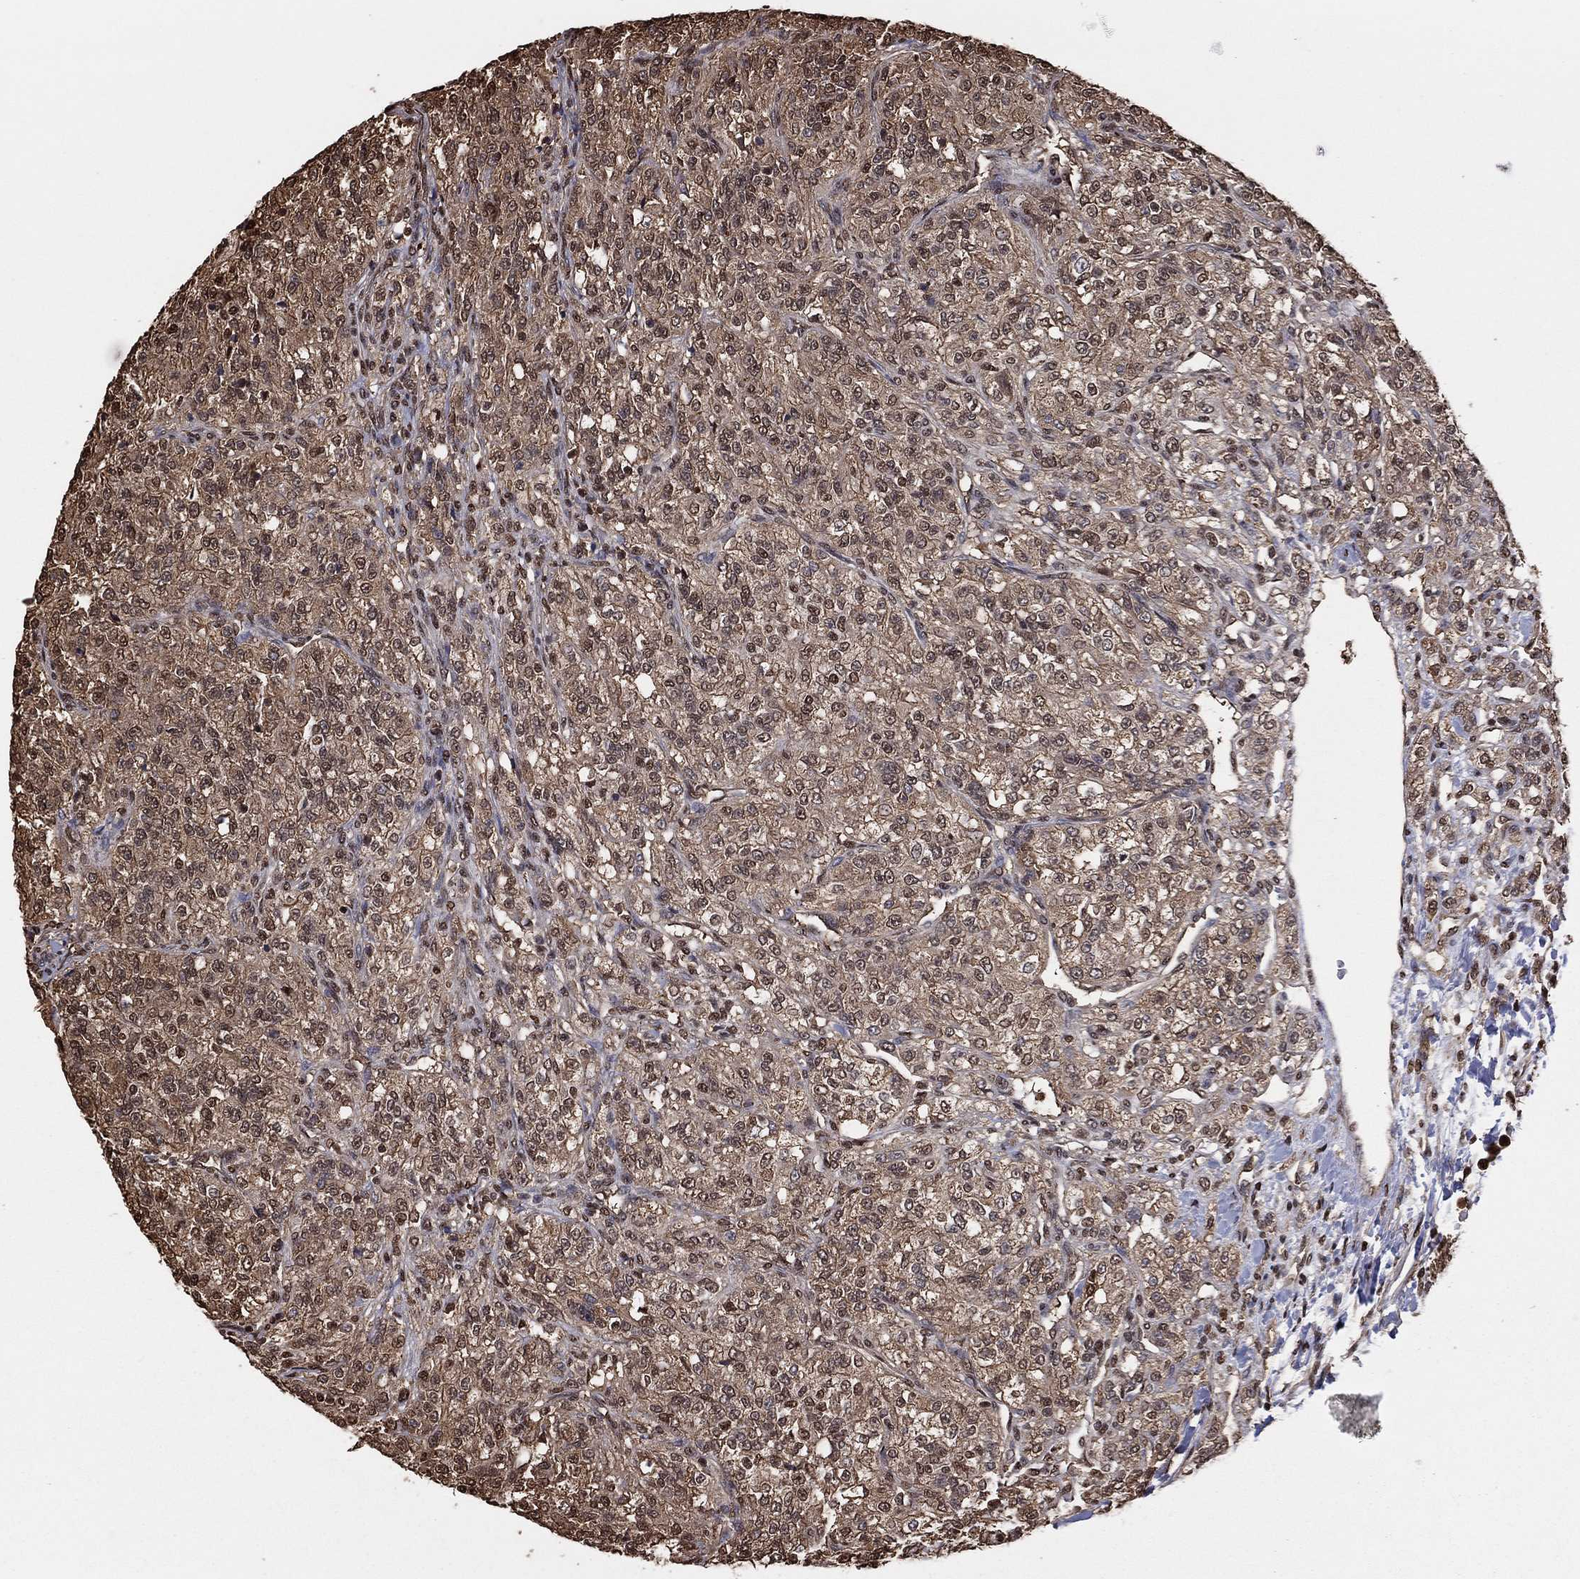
{"staining": {"intensity": "moderate", "quantity": ">75%", "location": "cytoplasmic/membranous,nuclear"}, "tissue": "renal cancer", "cell_type": "Tumor cells", "image_type": "cancer", "snomed": [{"axis": "morphology", "description": "Adenocarcinoma, NOS"}, {"axis": "topography", "description": "Kidney"}], "caption": "IHC of renal cancer (adenocarcinoma) shows medium levels of moderate cytoplasmic/membranous and nuclear expression in about >75% of tumor cells.", "gene": "GAPDH", "patient": {"sex": "female", "age": 63}}